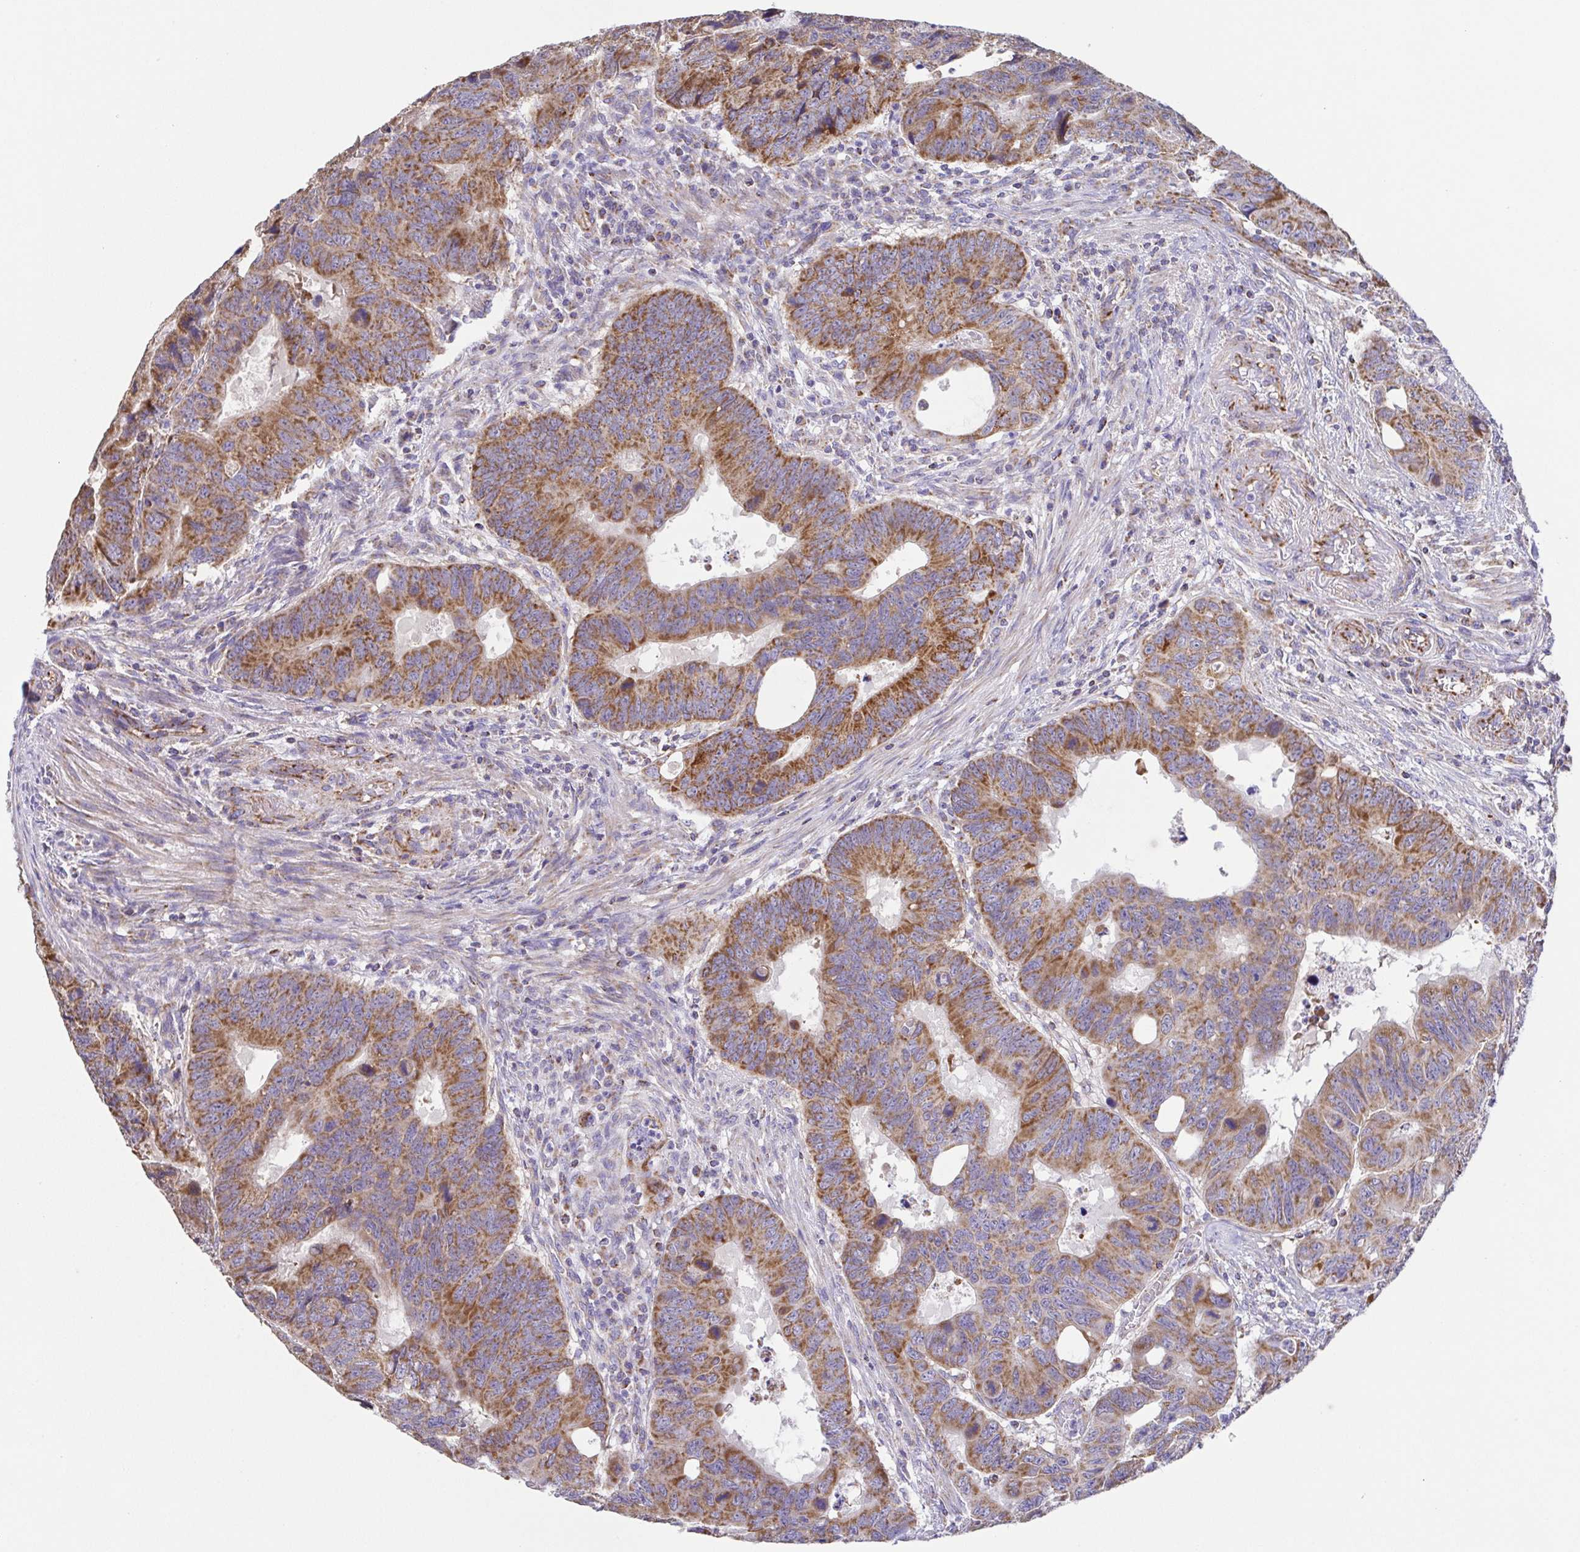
{"staining": {"intensity": "strong", "quantity": ">75%", "location": "cytoplasmic/membranous"}, "tissue": "colorectal cancer", "cell_type": "Tumor cells", "image_type": "cancer", "snomed": [{"axis": "morphology", "description": "Adenocarcinoma, NOS"}, {"axis": "topography", "description": "Colon"}], "caption": "Immunohistochemical staining of human colorectal adenocarcinoma demonstrates high levels of strong cytoplasmic/membranous protein expression in about >75% of tumor cells.", "gene": "GINM1", "patient": {"sex": "male", "age": 62}}